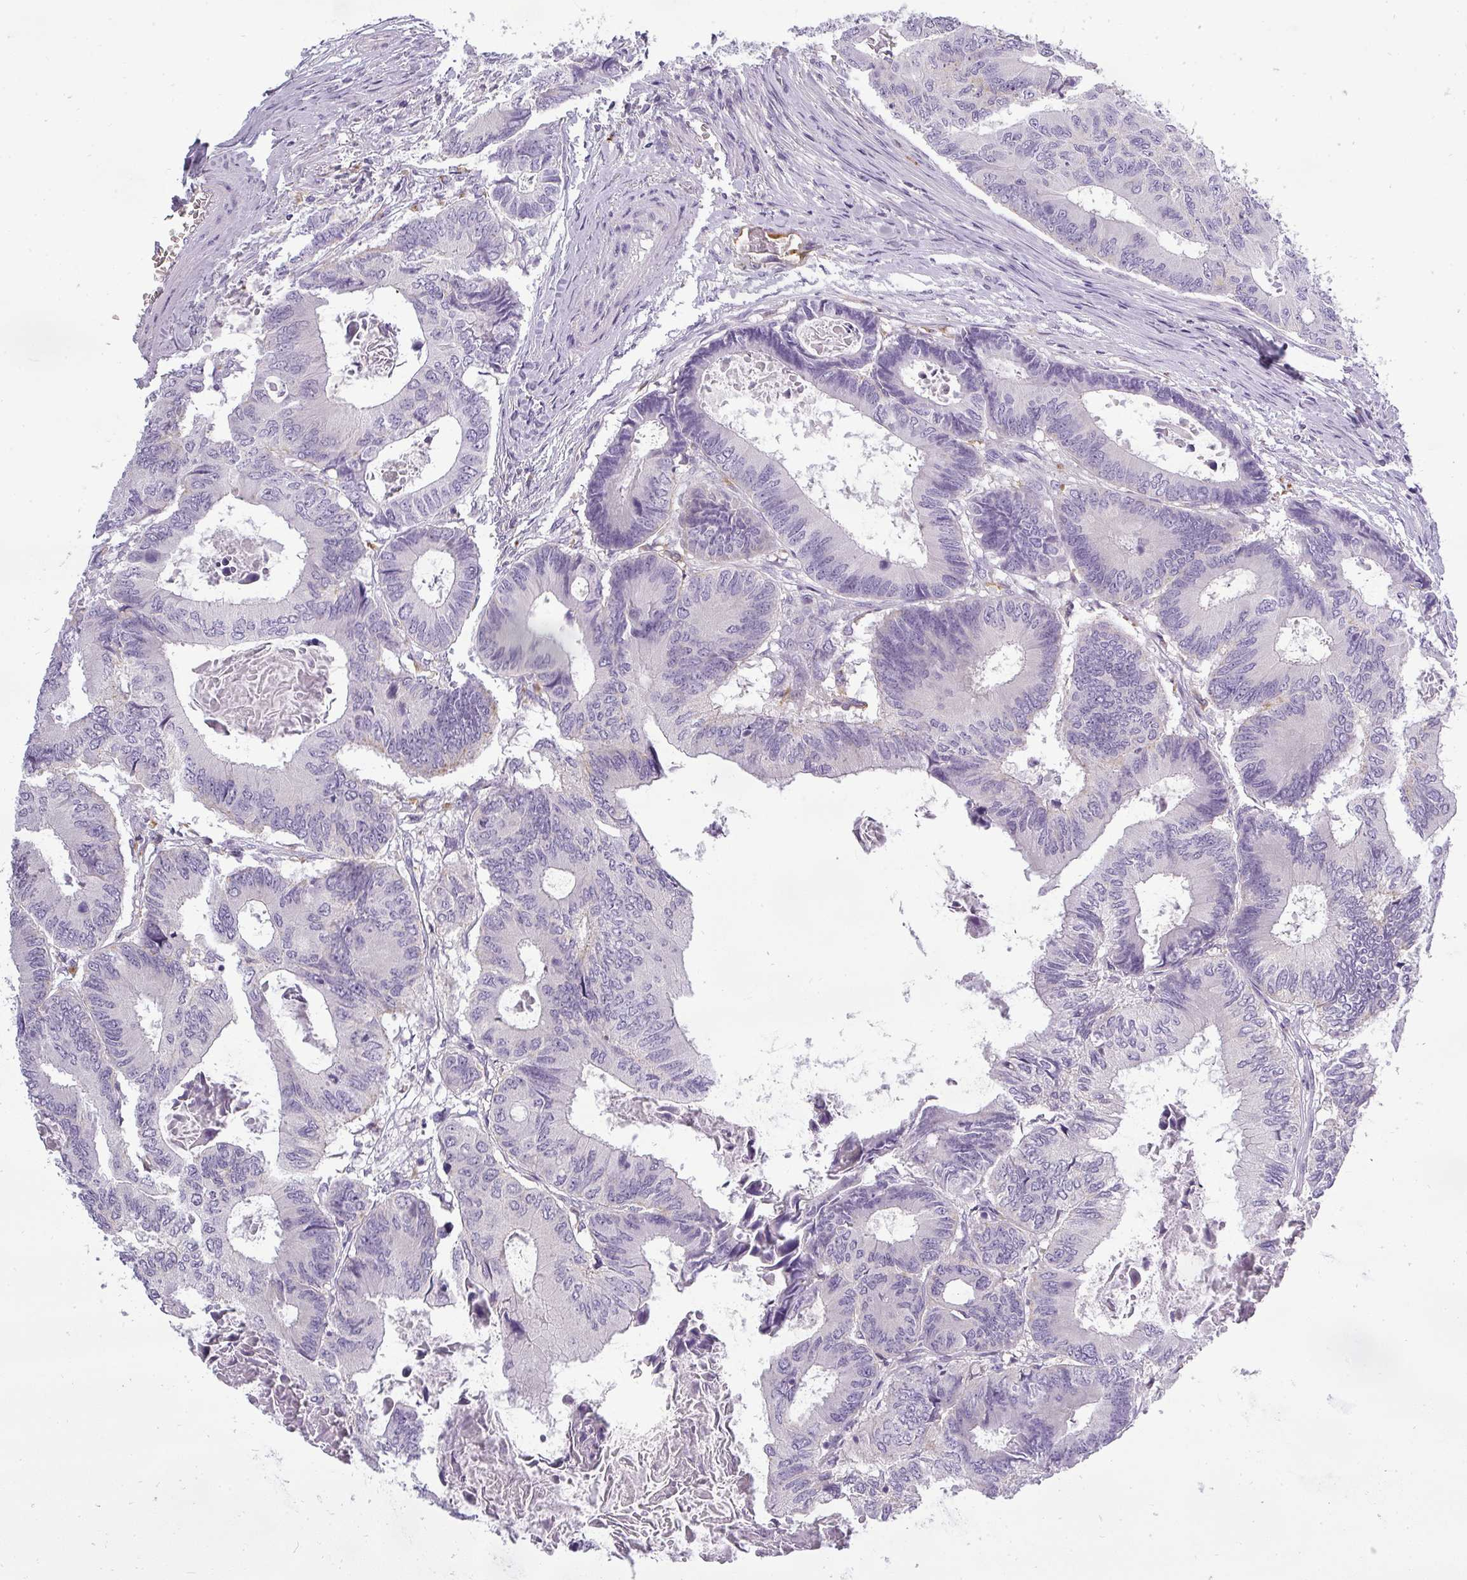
{"staining": {"intensity": "negative", "quantity": "none", "location": "none"}, "tissue": "colorectal cancer", "cell_type": "Tumor cells", "image_type": "cancer", "snomed": [{"axis": "morphology", "description": "Adenocarcinoma, NOS"}, {"axis": "topography", "description": "Colon"}], "caption": "A histopathology image of adenocarcinoma (colorectal) stained for a protein demonstrates no brown staining in tumor cells.", "gene": "ATP6V1D", "patient": {"sex": "male", "age": 85}}